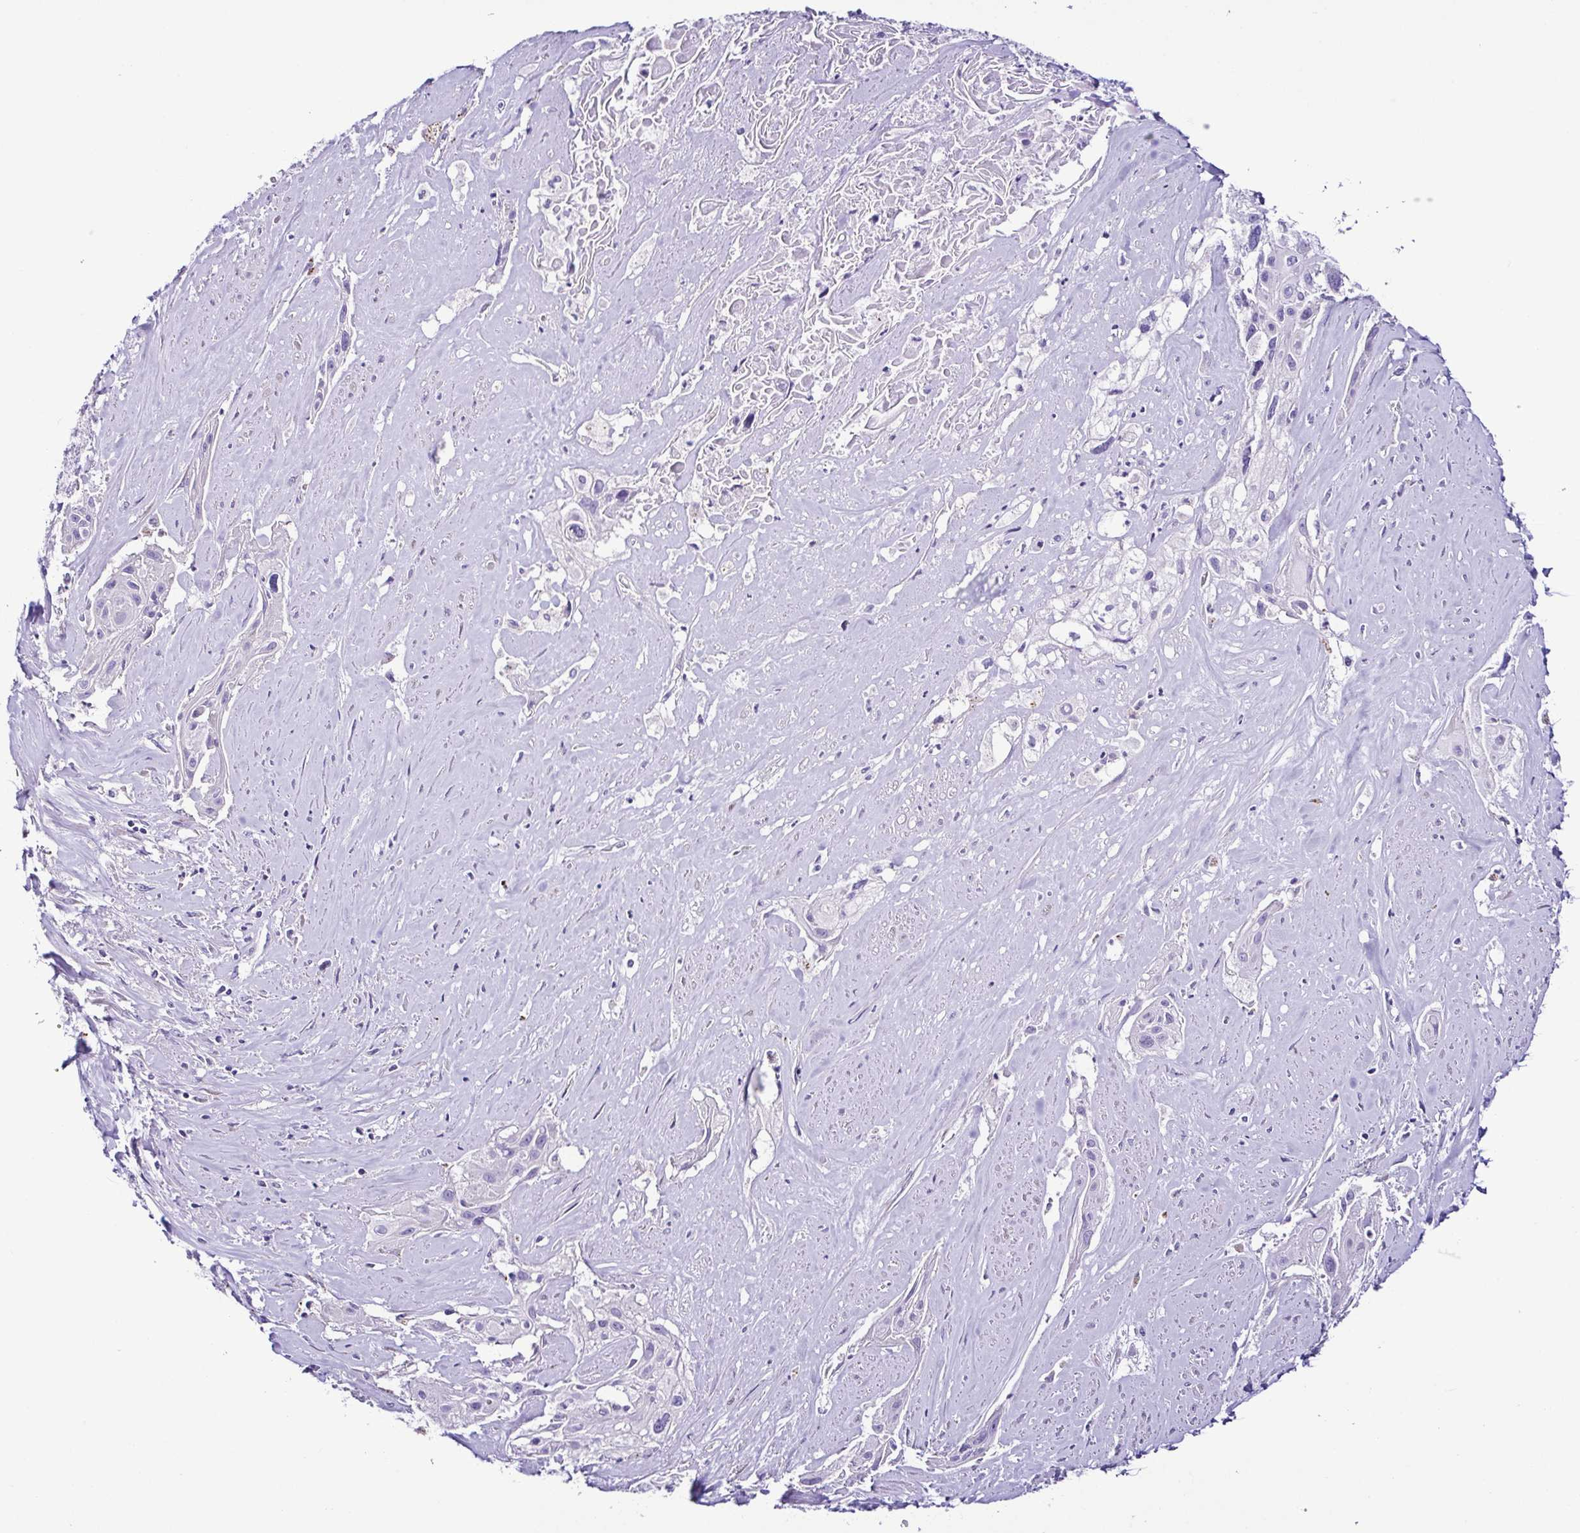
{"staining": {"intensity": "negative", "quantity": "none", "location": "none"}, "tissue": "cervical cancer", "cell_type": "Tumor cells", "image_type": "cancer", "snomed": [{"axis": "morphology", "description": "Squamous cell carcinoma, NOS"}, {"axis": "topography", "description": "Cervix"}], "caption": "DAB immunohistochemical staining of human cervical cancer exhibits no significant positivity in tumor cells.", "gene": "SRL", "patient": {"sex": "female", "age": 49}}